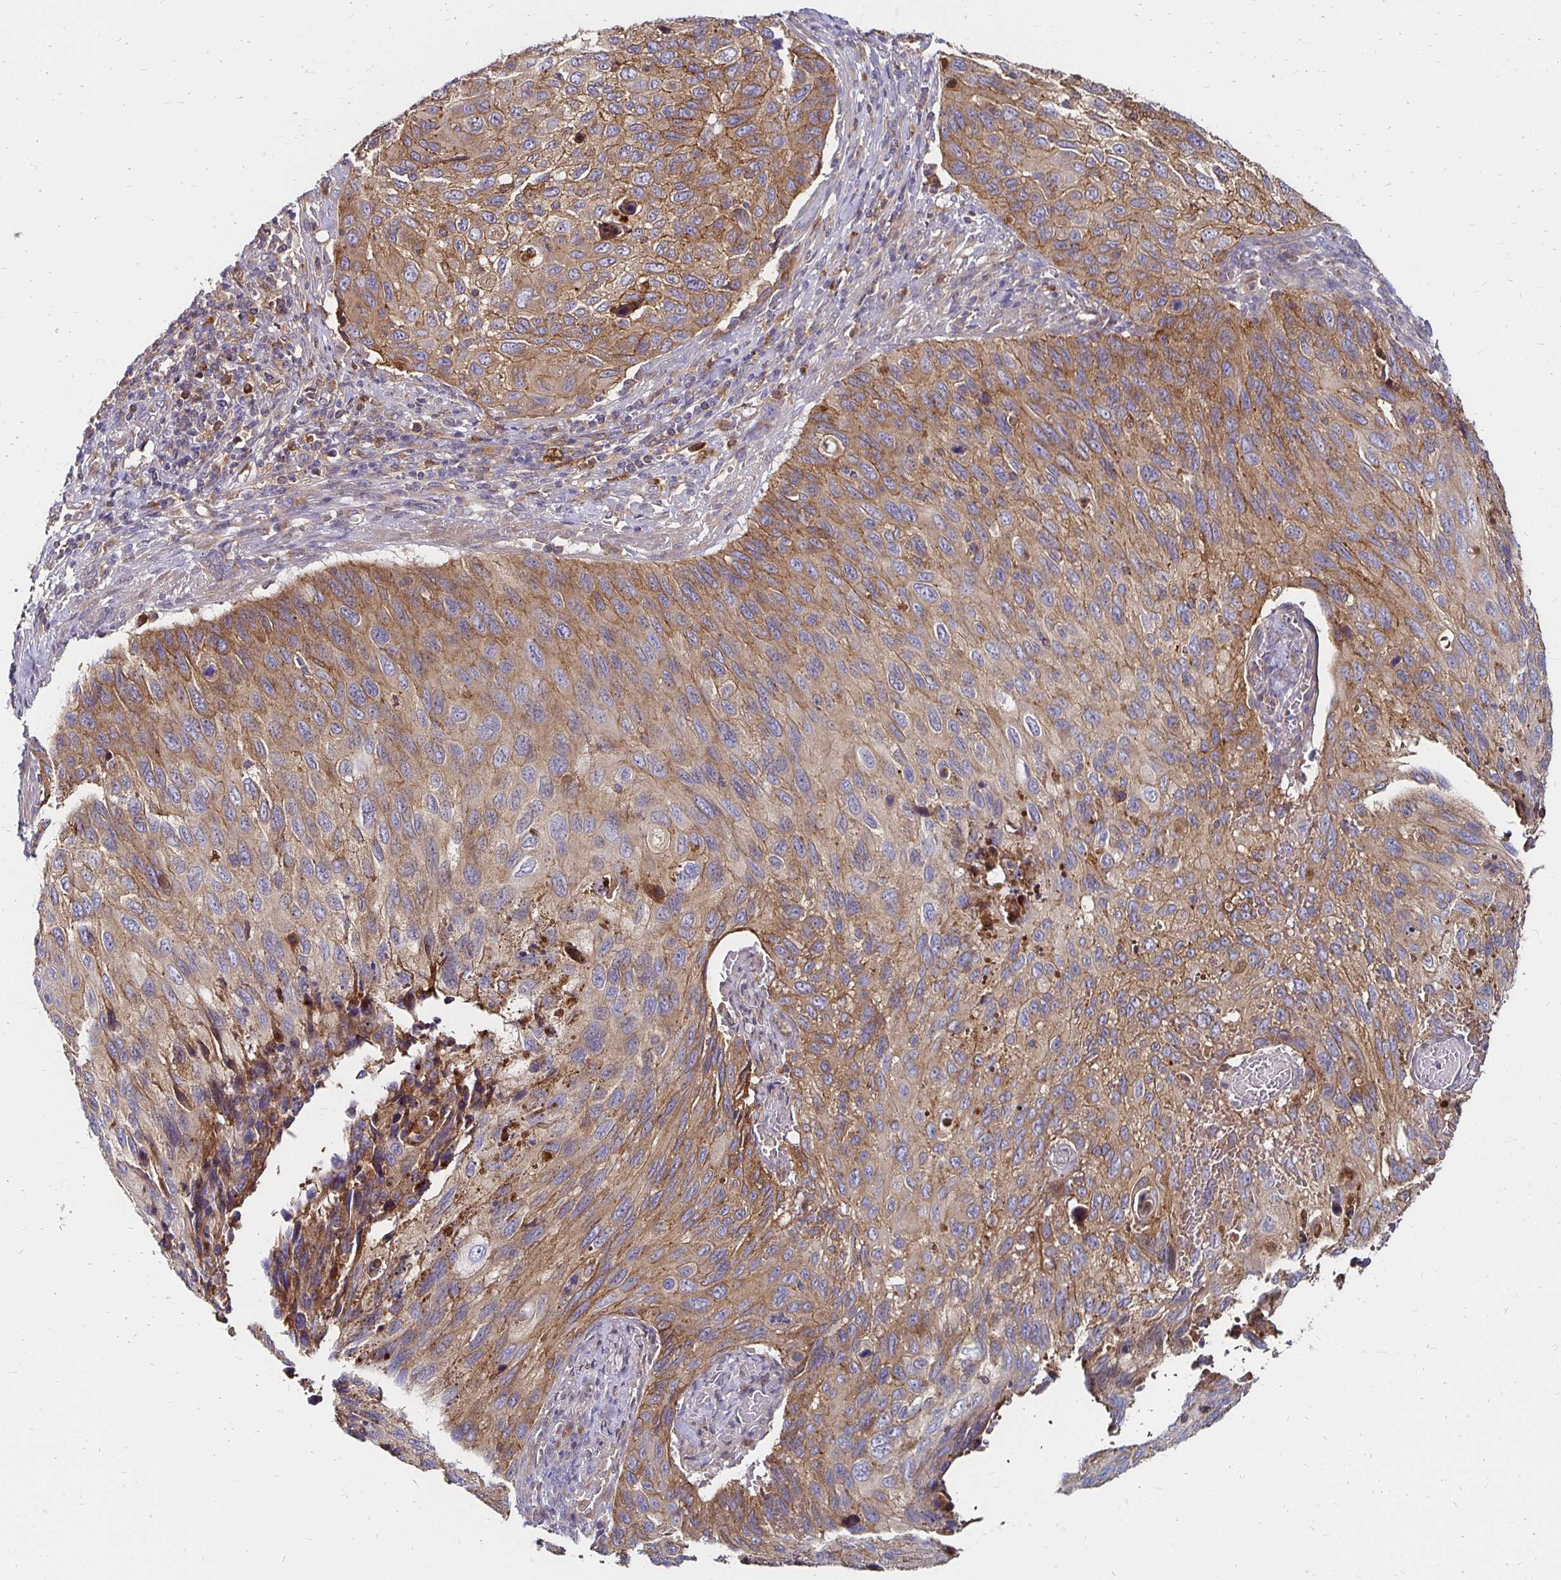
{"staining": {"intensity": "moderate", "quantity": ">75%", "location": "cytoplasmic/membranous"}, "tissue": "cervical cancer", "cell_type": "Tumor cells", "image_type": "cancer", "snomed": [{"axis": "morphology", "description": "Squamous cell carcinoma, NOS"}, {"axis": "topography", "description": "Cervix"}], "caption": "Protein expression analysis of squamous cell carcinoma (cervical) shows moderate cytoplasmic/membranous positivity in about >75% of tumor cells.", "gene": "NCSTN", "patient": {"sex": "female", "age": 70}}